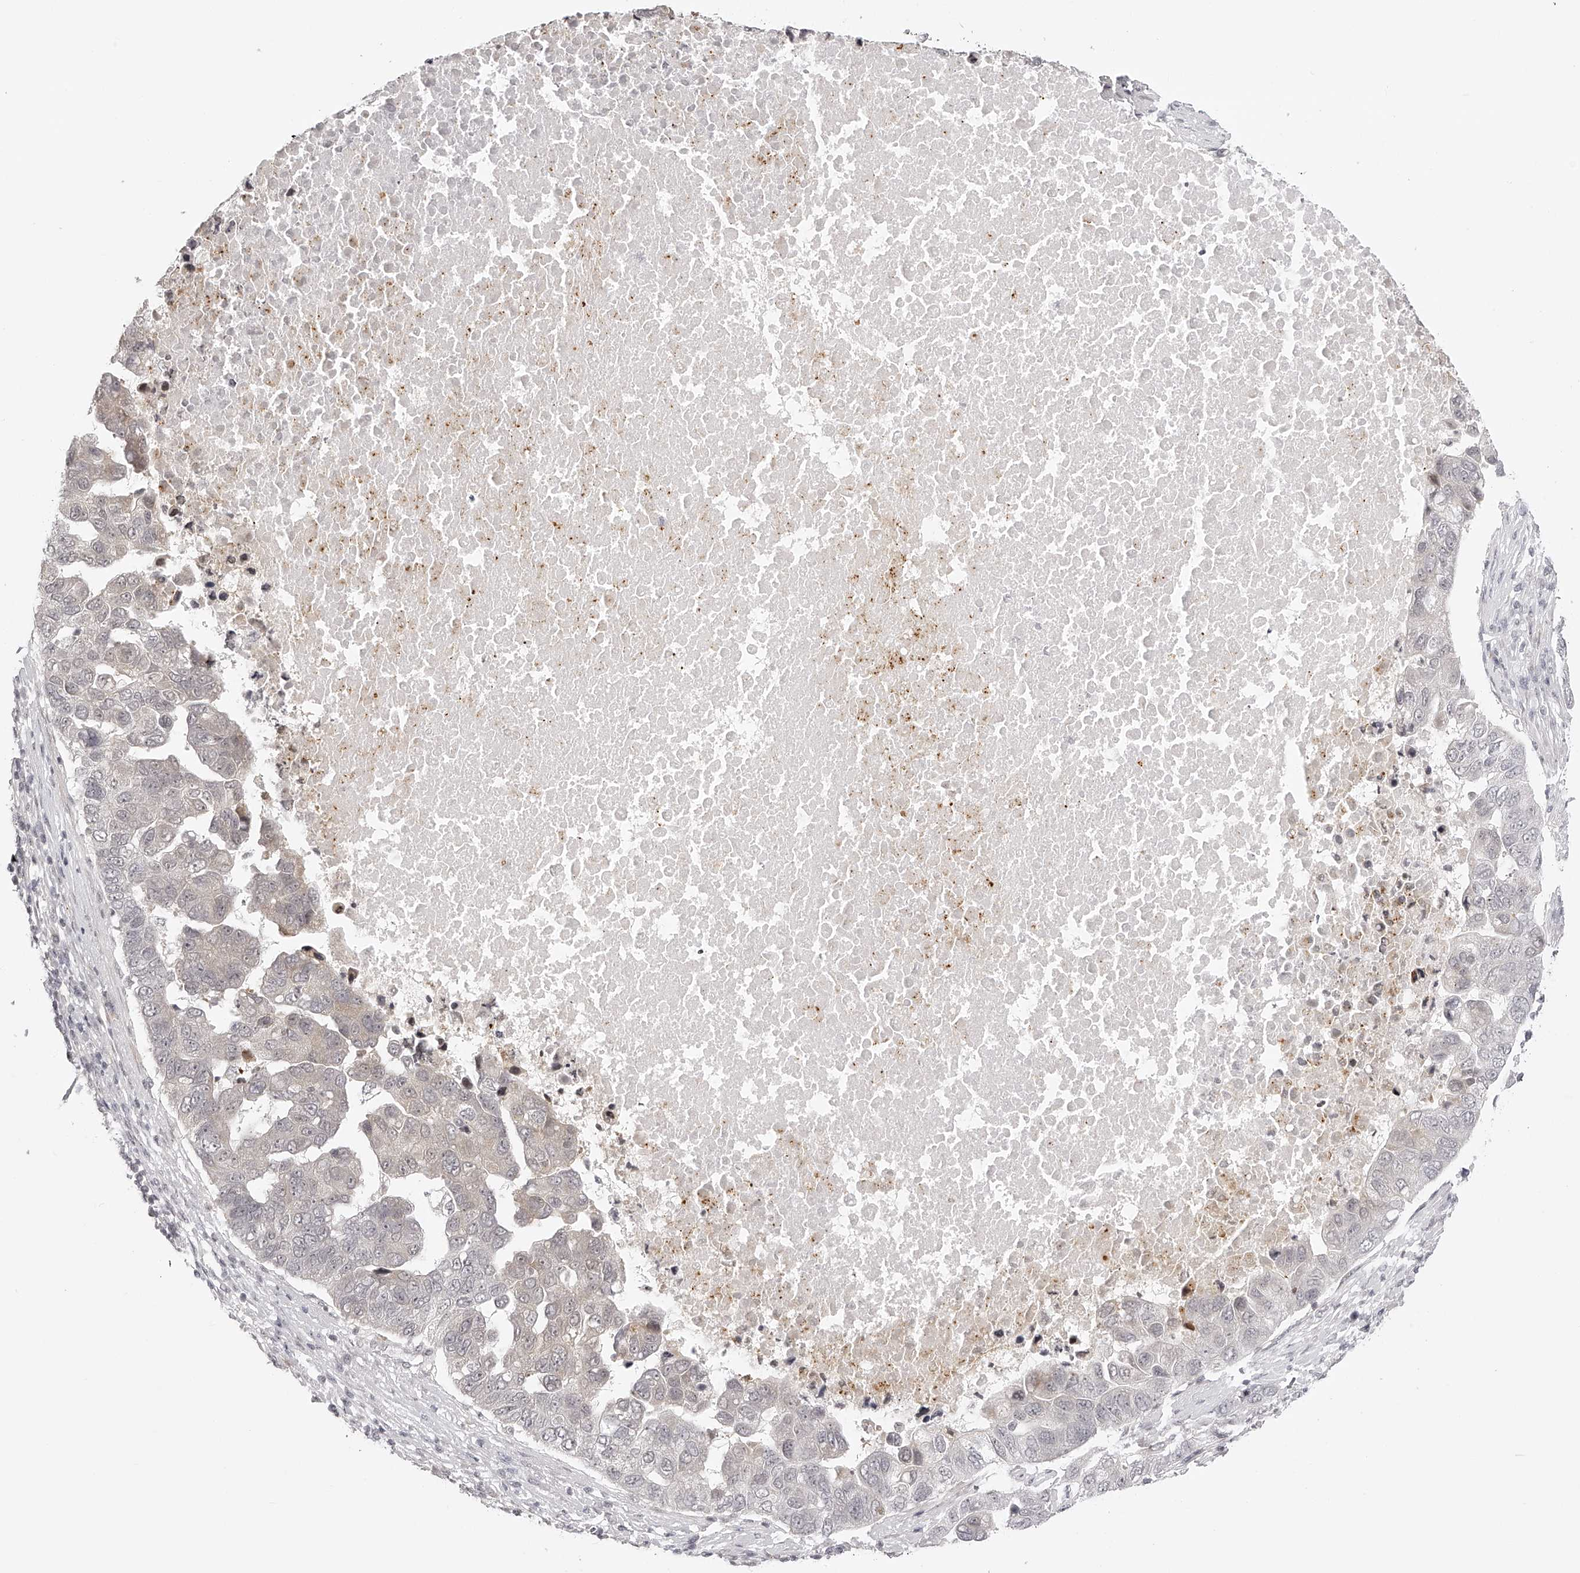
{"staining": {"intensity": "weak", "quantity": "<25%", "location": "cytoplasmic/membranous"}, "tissue": "pancreatic cancer", "cell_type": "Tumor cells", "image_type": "cancer", "snomed": [{"axis": "morphology", "description": "Adenocarcinoma, NOS"}, {"axis": "topography", "description": "Pancreas"}], "caption": "Immunohistochemical staining of pancreatic adenocarcinoma displays no significant expression in tumor cells.", "gene": "PLEKHG1", "patient": {"sex": "female", "age": 61}}